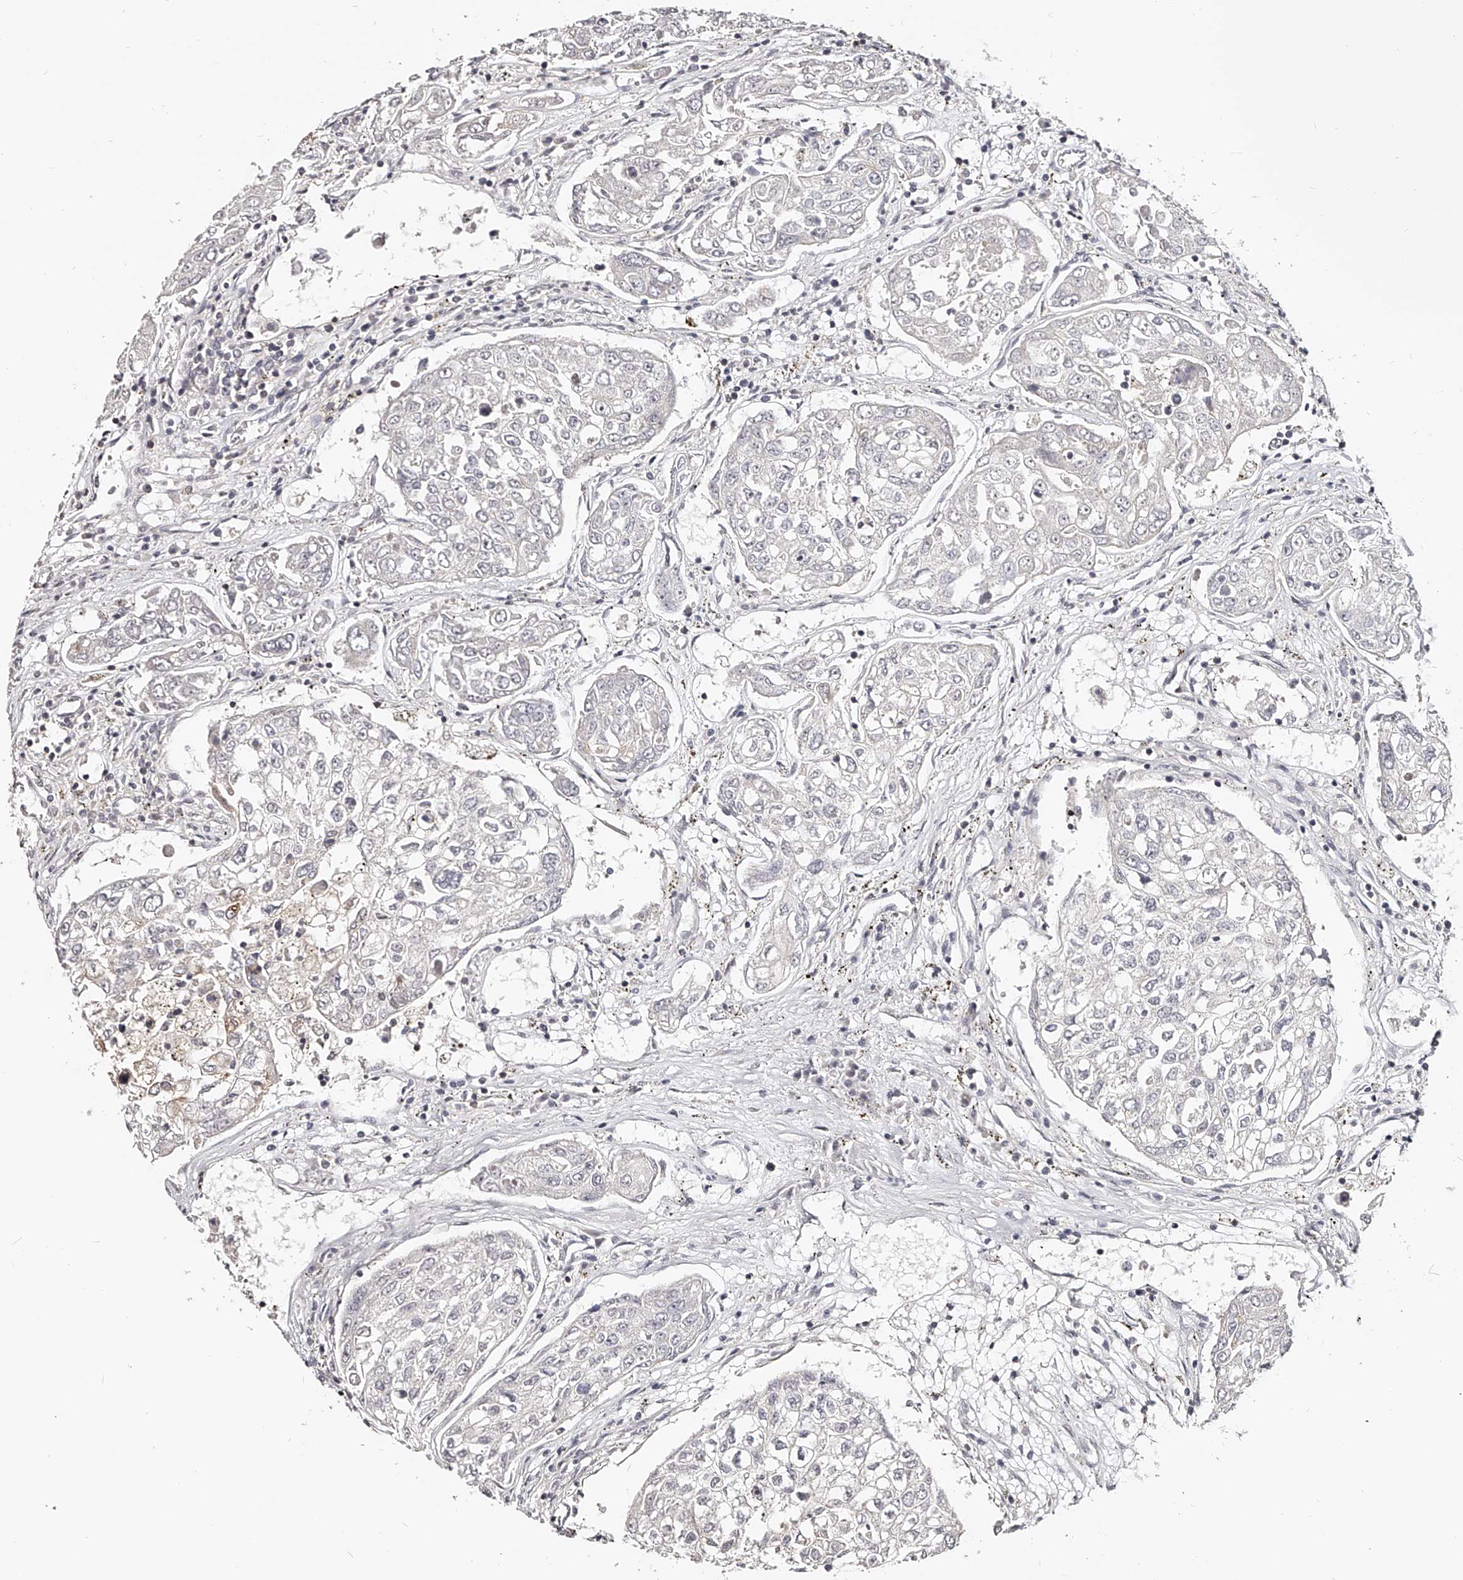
{"staining": {"intensity": "negative", "quantity": "none", "location": "none"}, "tissue": "urothelial cancer", "cell_type": "Tumor cells", "image_type": "cancer", "snomed": [{"axis": "morphology", "description": "Urothelial carcinoma, High grade"}, {"axis": "topography", "description": "Lymph node"}, {"axis": "topography", "description": "Urinary bladder"}], "caption": "Tumor cells are negative for brown protein staining in urothelial cancer.", "gene": "ZNF789", "patient": {"sex": "male", "age": 51}}